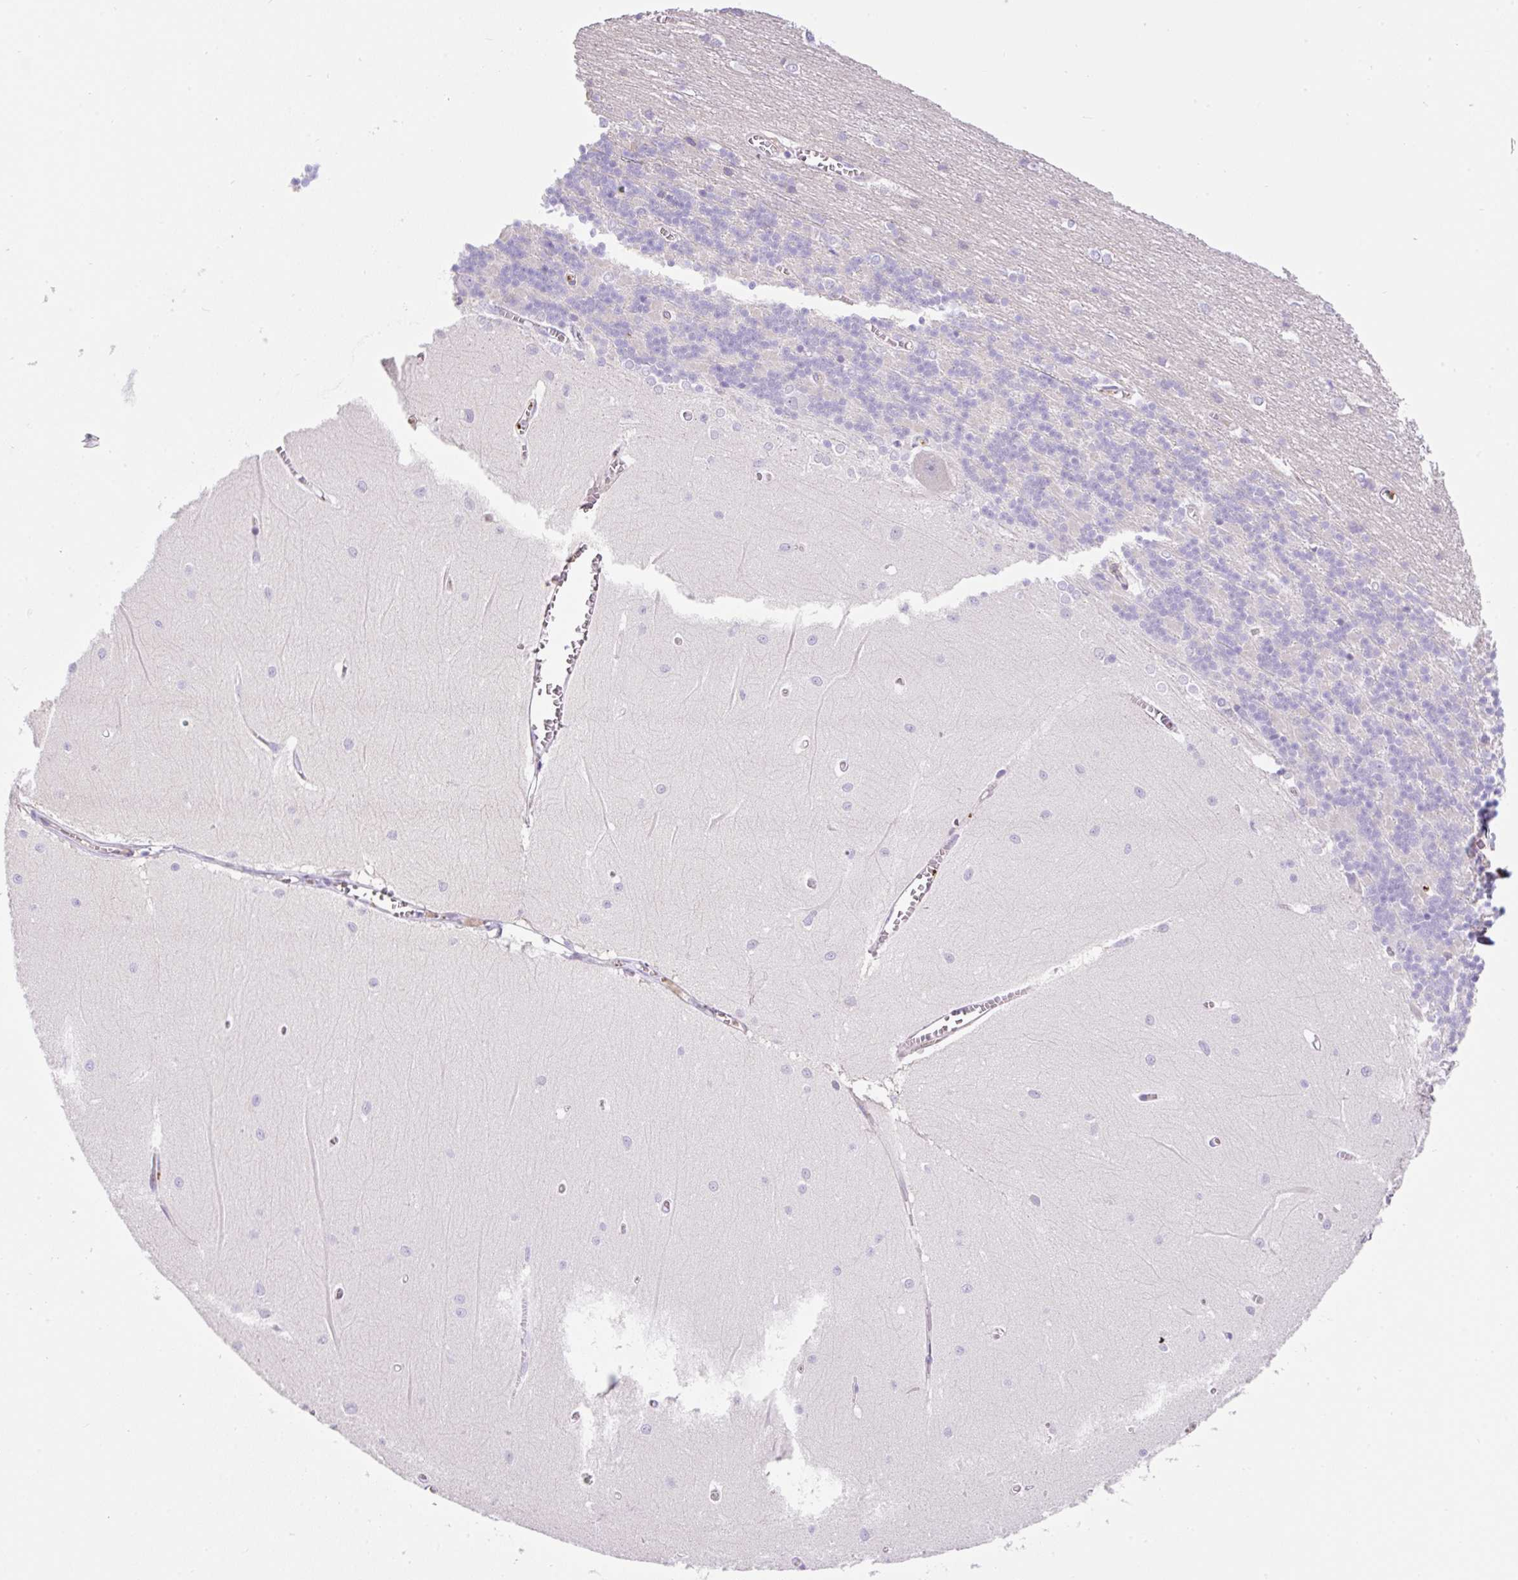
{"staining": {"intensity": "negative", "quantity": "none", "location": "none"}, "tissue": "cerebellum", "cell_type": "Cells in granular layer", "image_type": "normal", "snomed": [{"axis": "morphology", "description": "Normal tissue, NOS"}, {"axis": "topography", "description": "Cerebellum"}], "caption": "The immunohistochemistry photomicrograph has no significant expression in cells in granular layer of cerebellum.", "gene": "TDRD15", "patient": {"sex": "male", "age": 37}}